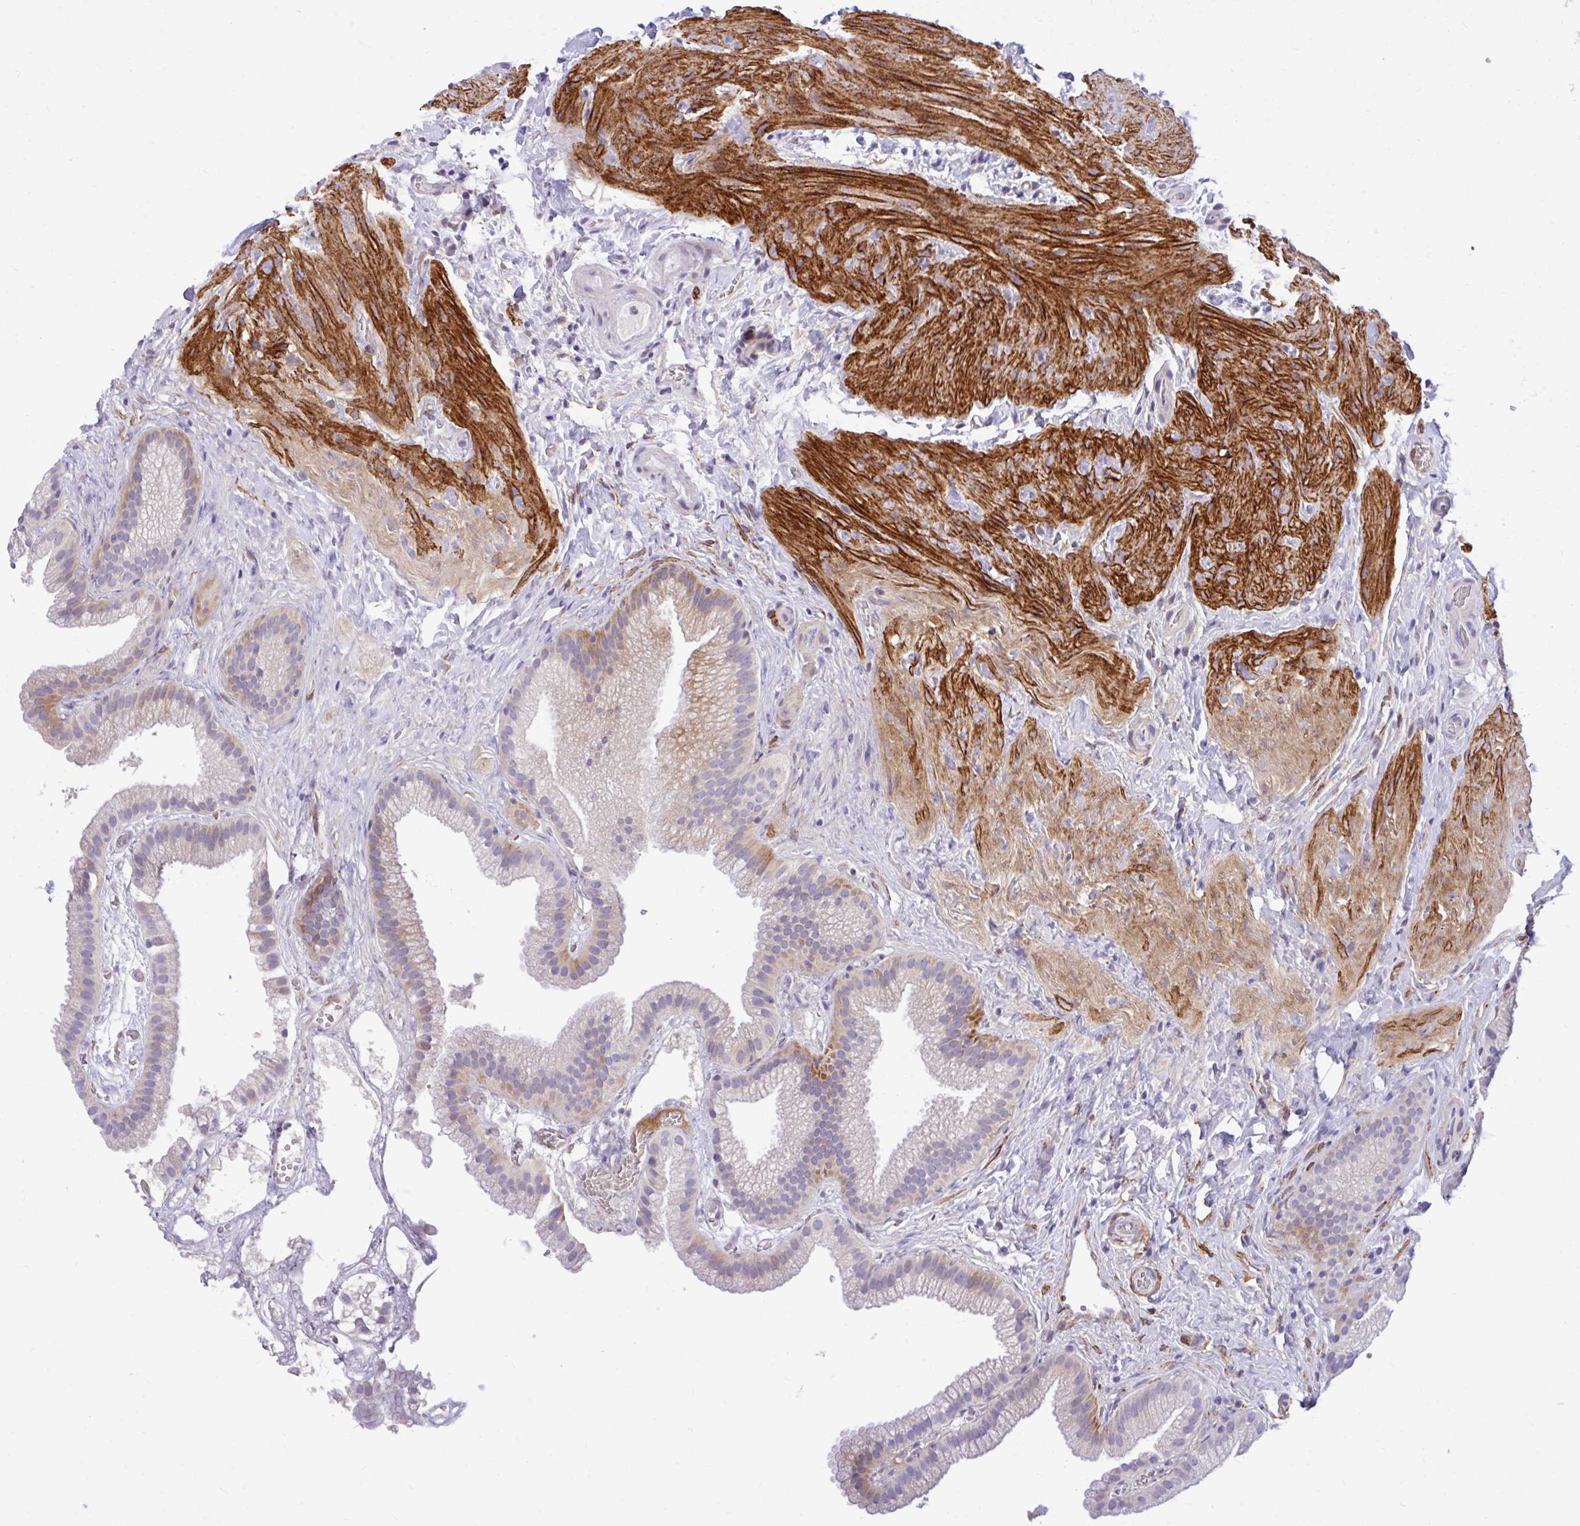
{"staining": {"intensity": "moderate", "quantity": "<25%", "location": "cytoplasmic/membranous"}, "tissue": "gallbladder", "cell_type": "Glandular cells", "image_type": "normal", "snomed": [{"axis": "morphology", "description": "Normal tissue, NOS"}, {"axis": "topography", "description": "Gallbladder"}], "caption": "An immunohistochemistry photomicrograph of benign tissue is shown. Protein staining in brown shows moderate cytoplasmic/membranous positivity in gallbladder within glandular cells. Nuclei are stained in blue.", "gene": "ESPNL", "patient": {"sex": "female", "age": 63}}